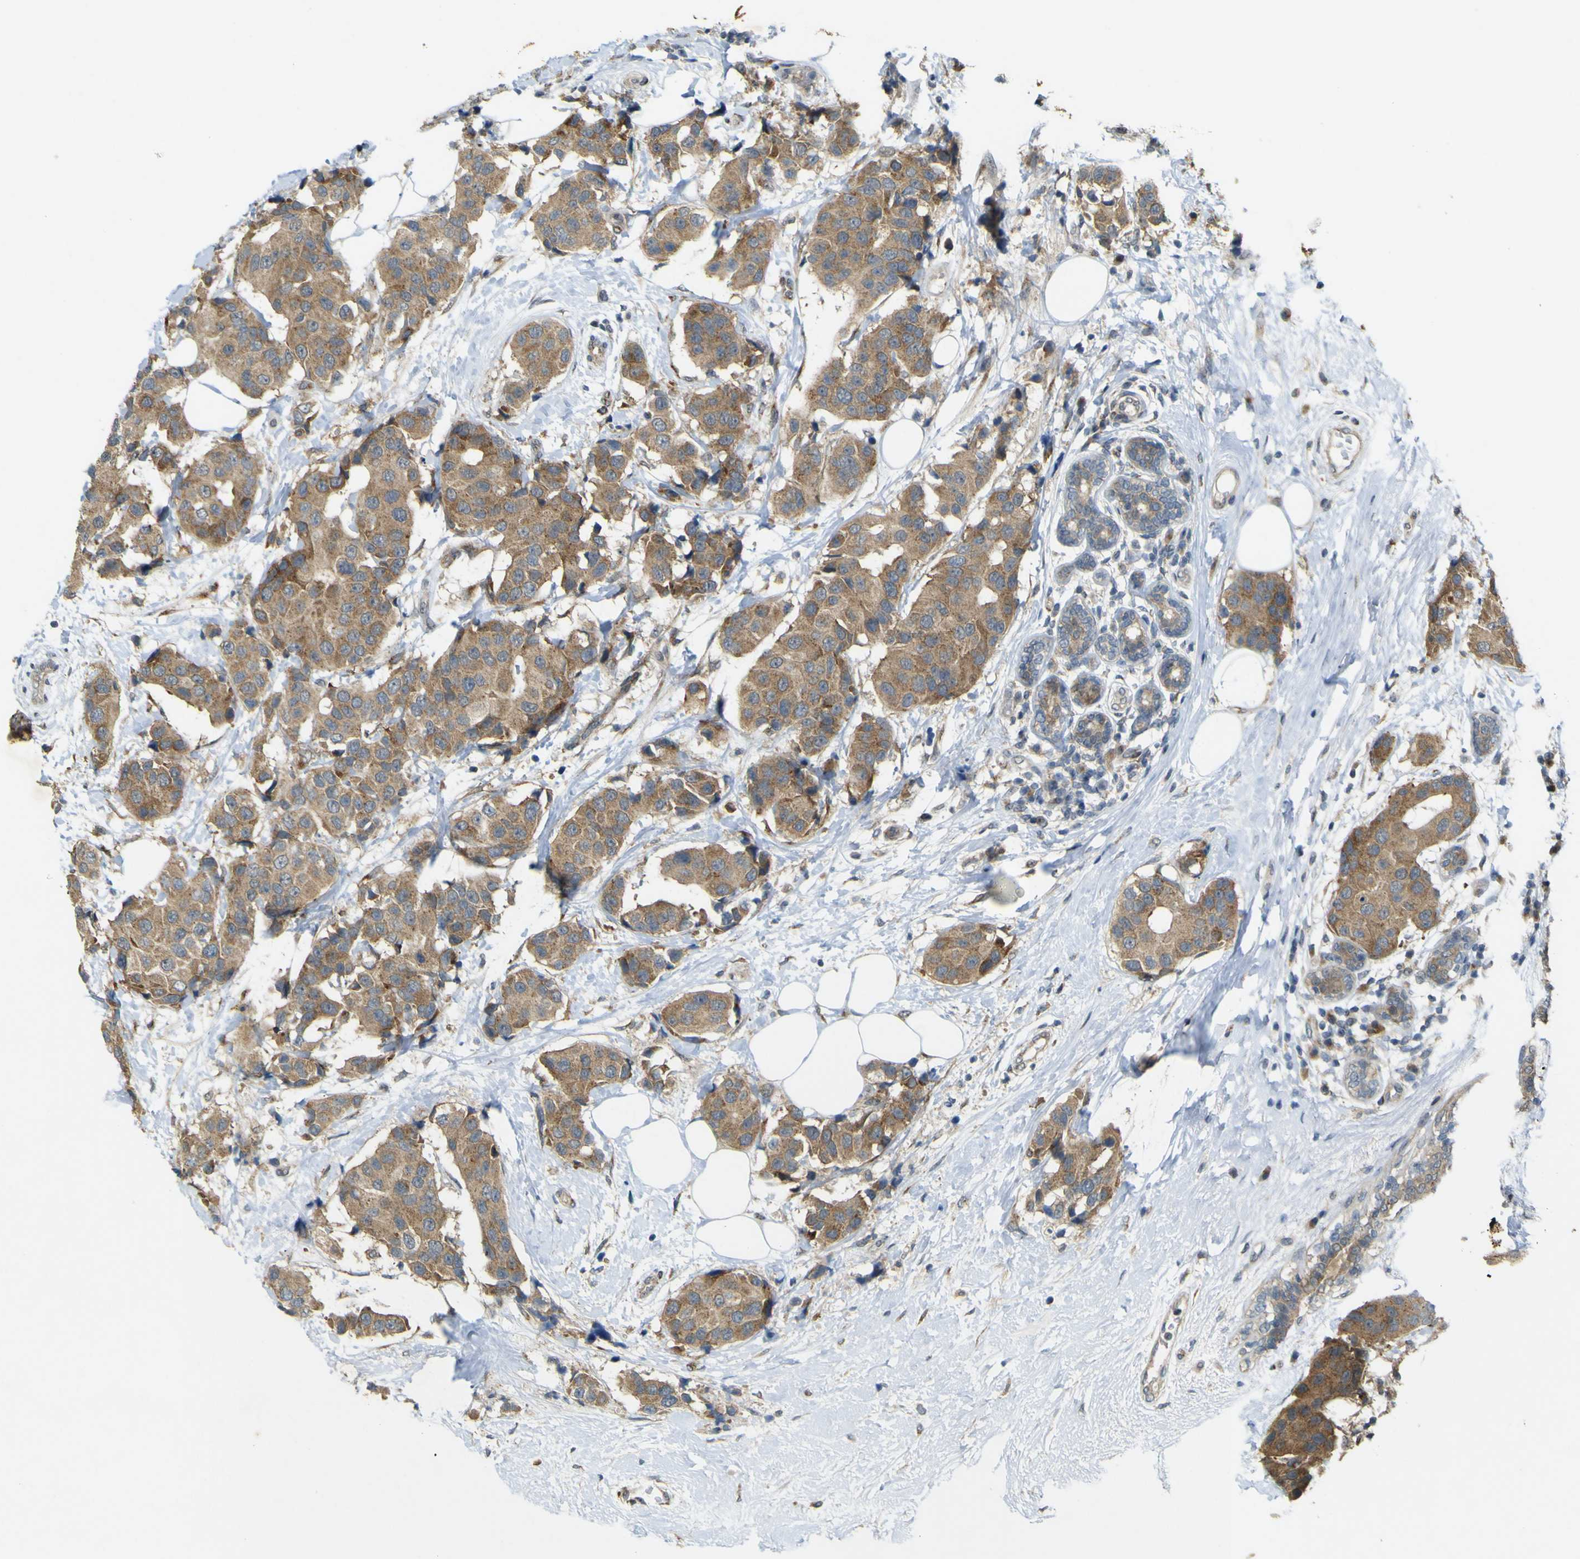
{"staining": {"intensity": "moderate", "quantity": ">75%", "location": "cytoplasmic/membranous"}, "tissue": "breast cancer", "cell_type": "Tumor cells", "image_type": "cancer", "snomed": [{"axis": "morphology", "description": "Normal tissue, NOS"}, {"axis": "morphology", "description": "Duct carcinoma"}, {"axis": "topography", "description": "Breast"}], "caption": "IHC of breast cancer displays medium levels of moderate cytoplasmic/membranous staining in approximately >75% of tumor cells.", "gene": "IGF2R", "patient": {"sex": "female", "age": 39}}